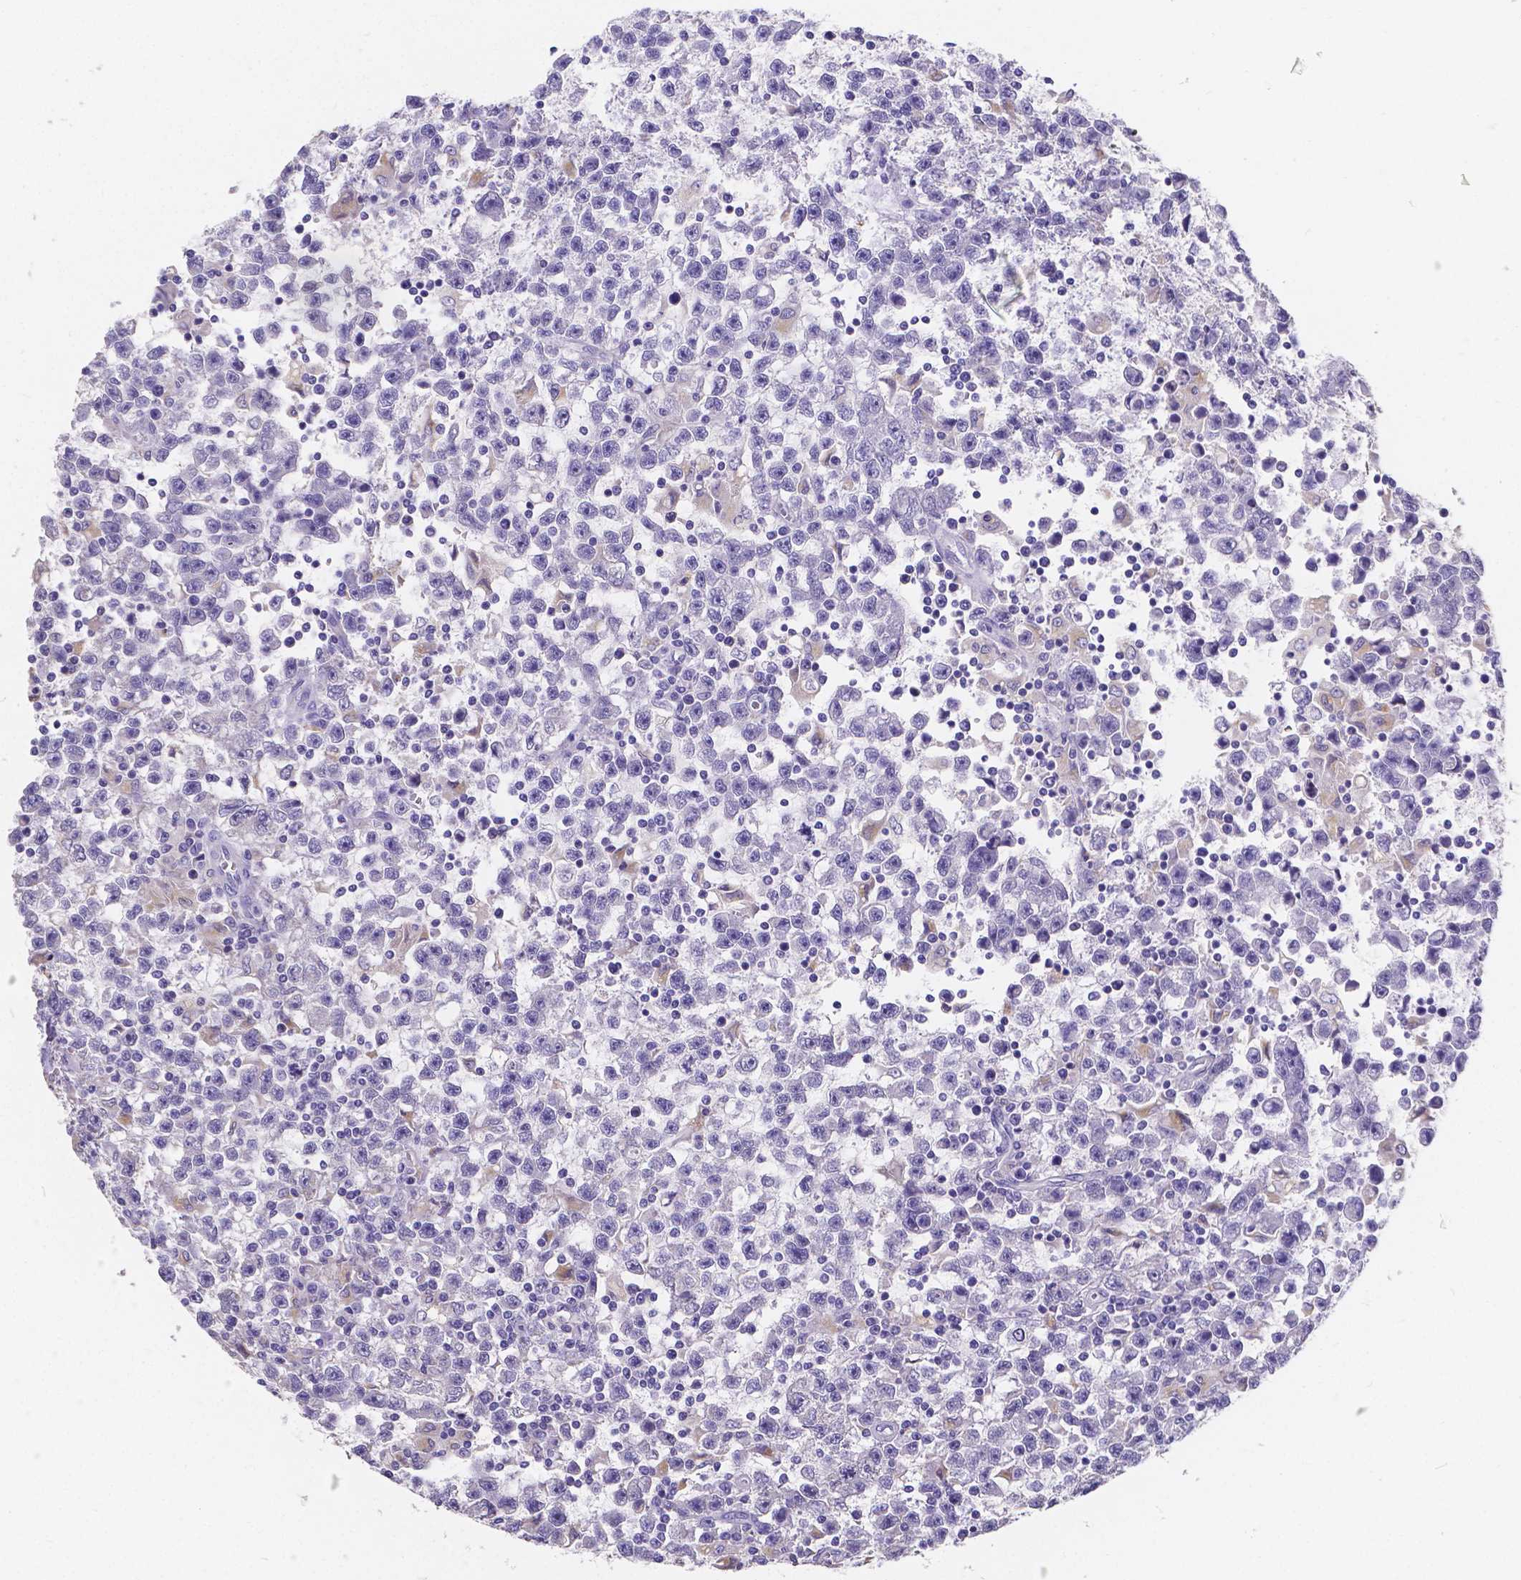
{"staining": {"intensity": "negative", "quantity": "none", "location": "none"}, "tissue": "testis cancer", "cell_type": "Tumor cells", "image_type": "cancer", "snomed": [{"axis": "morphology", "description": "Seminoma, NOS"}, {"axis": "topography", "description": "Testis"}], "caption": "An IHC micrograph of testis cancer (seminoma) is shown. There is no staining in tumor cells of testis cancer (seminoma).", "gene": "ATP6V1D", "patient": {"sex": "male", "age": 31}}